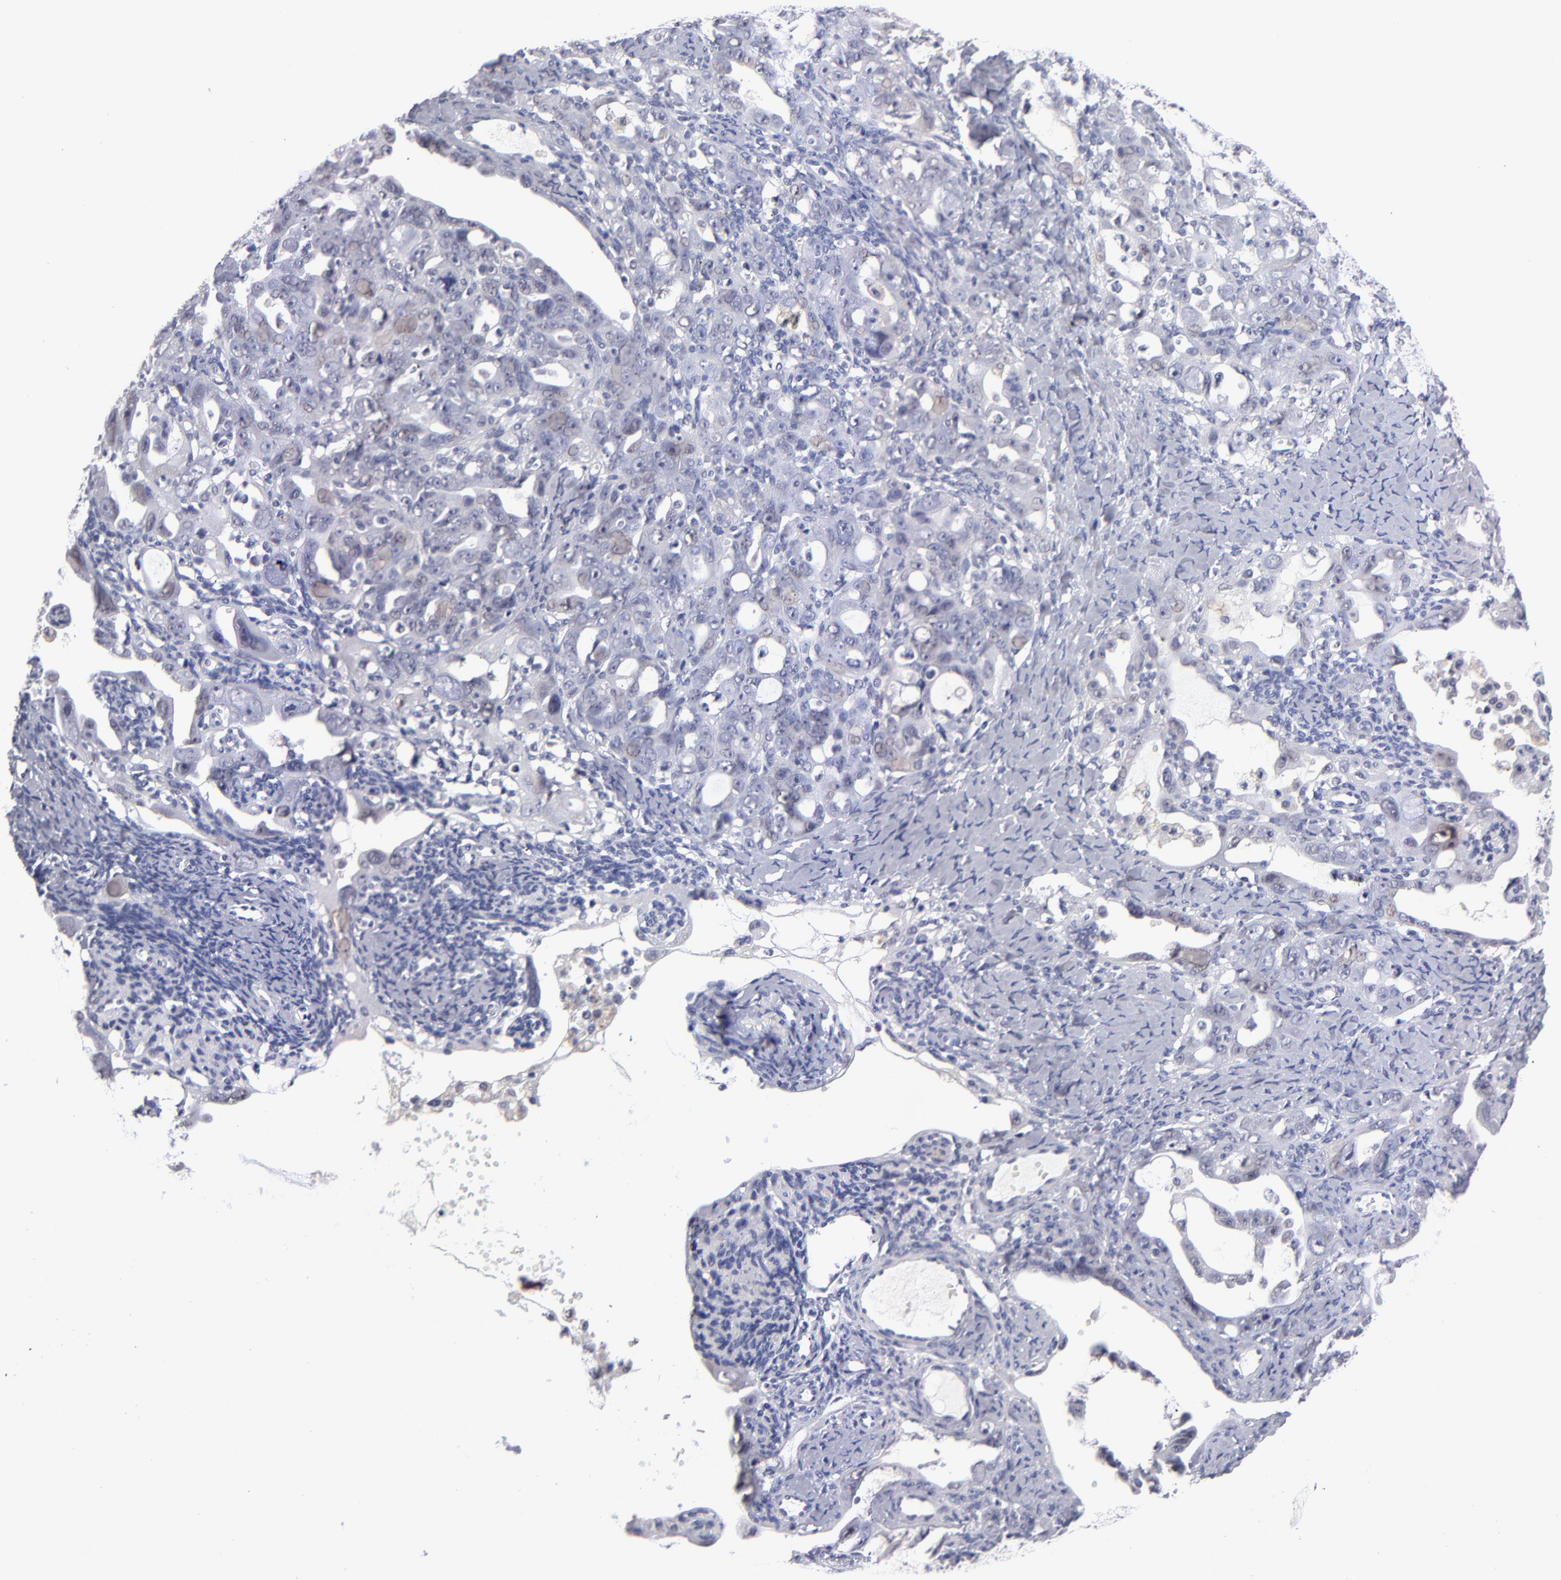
{"staining": {"intensity": "weak", "quantity": "<25%", "location": "nuclear"}, "tissue": "ovarian cancer", "cell_type": "Tumor cells", "image_type": "cancer", "snomed": [{"axis": "morphology", "description": "Cystadenocarcinoma, serous, NOS"}, {"axis": "topography", "description": "Ovary"}], "caption": "Immunohistochemistry (IHC) histopathology image of human serous cystadenocarcinoma (ovarian) stained for a protein (brown), which reveals no positivity in tumor cells.", "gene": "TEX11", "patient": {"sex": "female", "age": 66}}